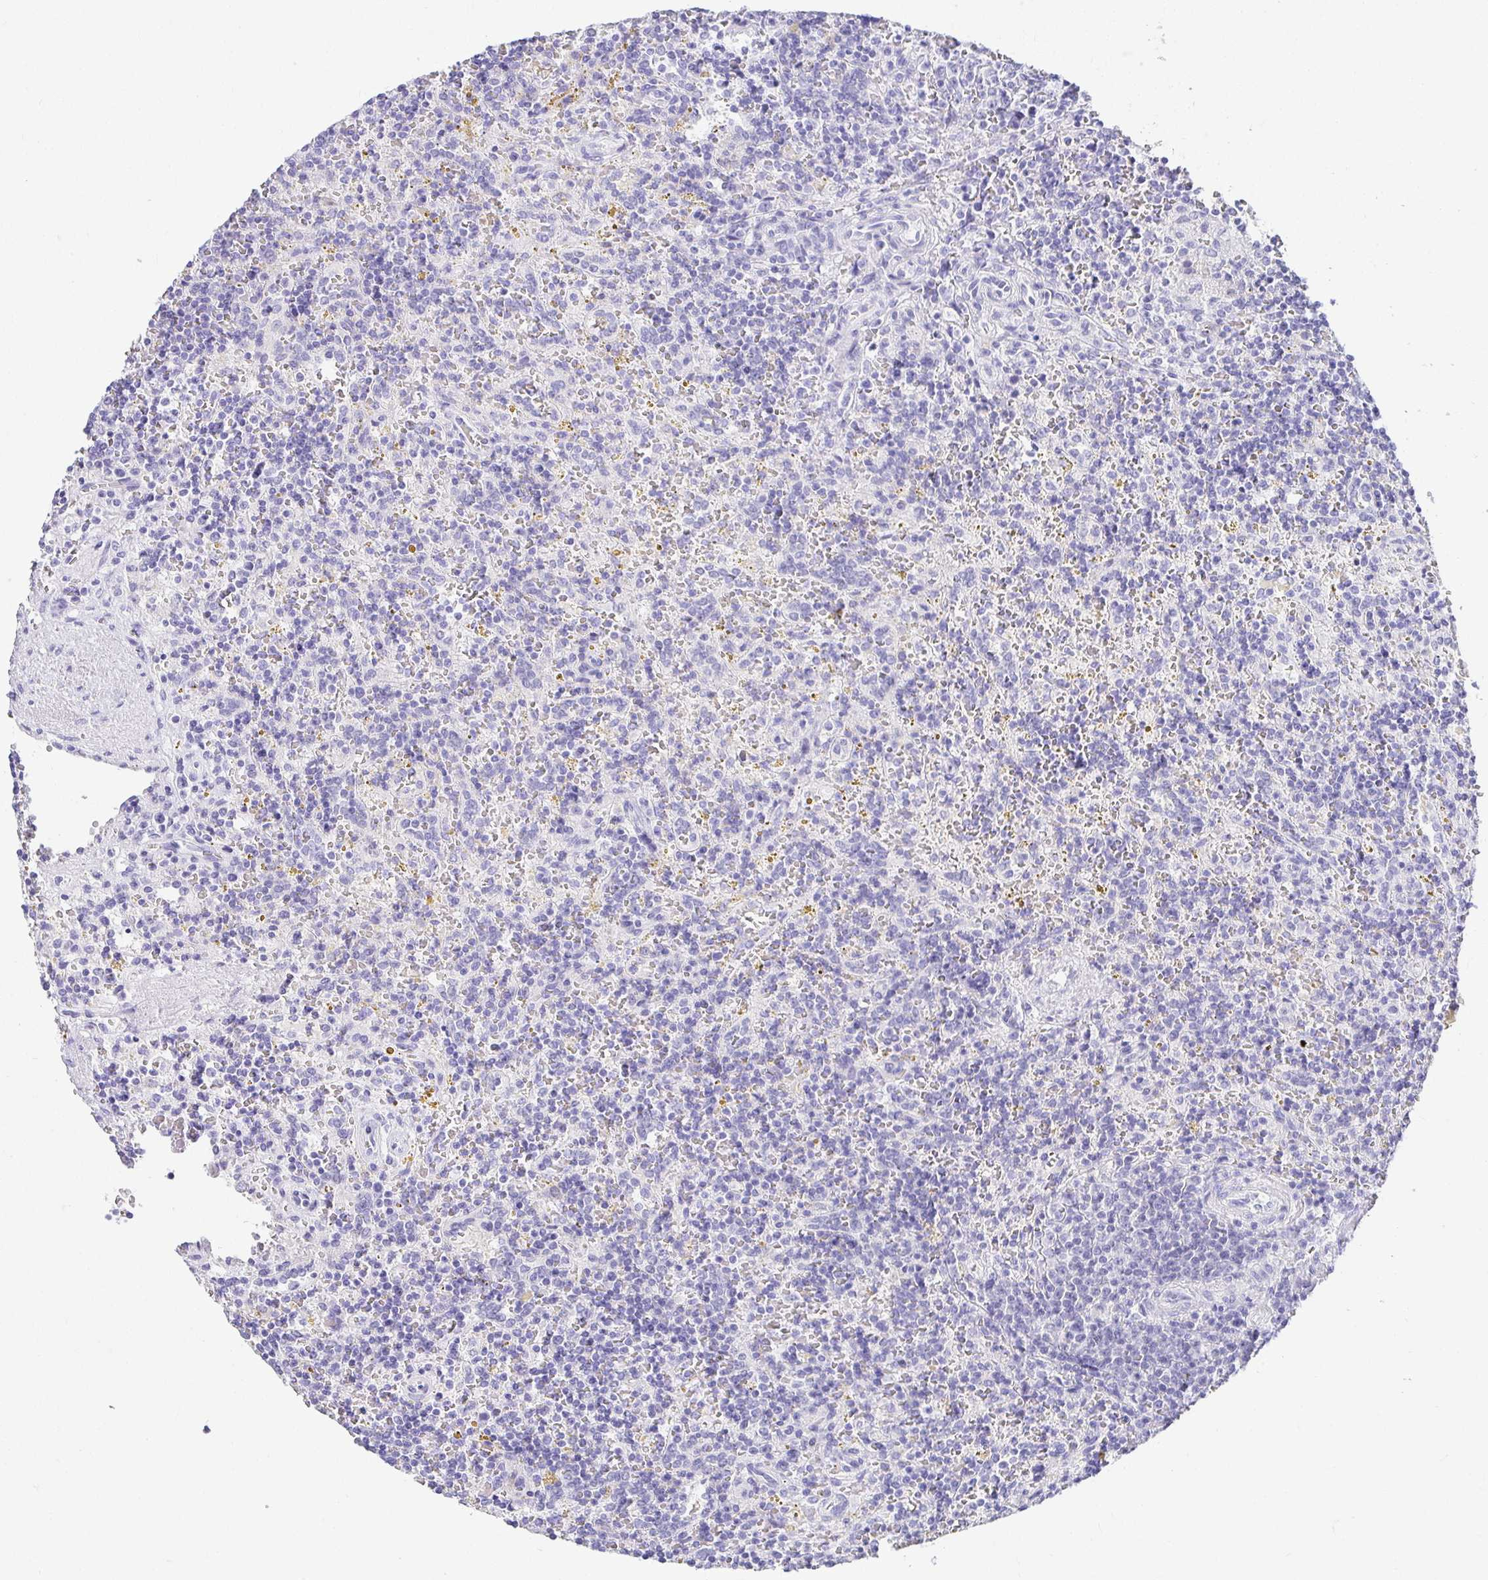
{"staining": {"intensity": "negative", "quantity": "none", "location": "none"}, "tissue": "lymphoma", "cell_type": "Tumor cells", "image_type": "cancer", "snomed": [{"axis": "morphology", "description": "Malignant lymphoma, non-Hodgkin's type, Low grade"}, {"axis": "topography", "description": "Spleen"}], "caption": "High magnification brightfield microscopy of low-grade malignant lymphoma, non-Hodgkin's type stained with DAB (brown) and counterstained with hematoxylin (blue): tumor cells show no significant staining.", "gene": "CHAT", "patient": {"sex": "male", "age": 67}}